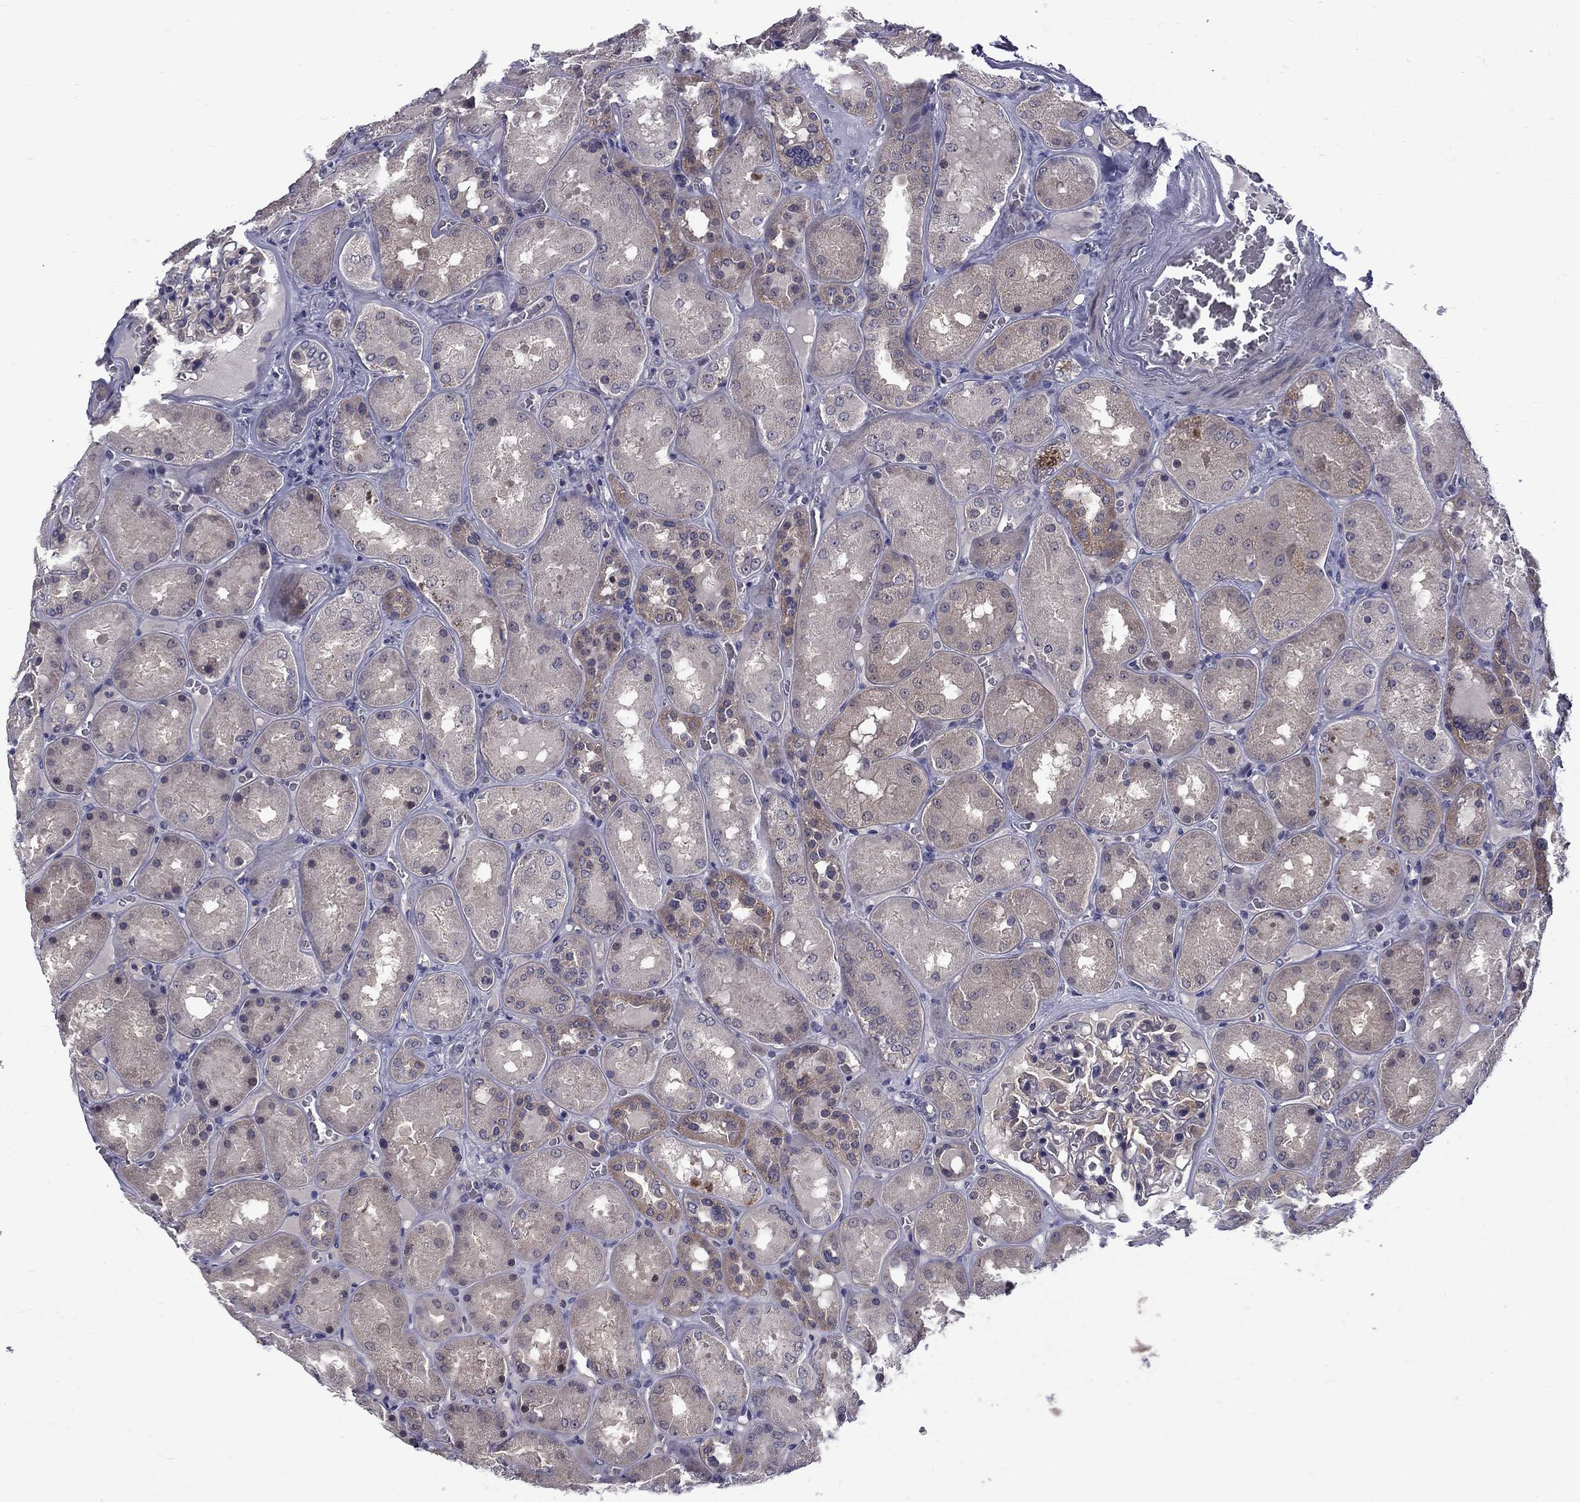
{"staining": {"intensity": "negative", "quantity": "none", "location": "none"}, "tissue": "kidney", "cell_type": "Cells in glomeruli", "image_type": "normal", "snomed": [{"axis": "morphology", "description": "Normal tissue, NOS"}, {"axis": "topography", "description": "Kidney"}], "caption": "Protein analysis of benign kidney exhibits no significant staining in cells in glomeruli. (DAB (3,3'-diaminobenzidine) immunohistochemistry (IHC) visualized using brightfield microscopy, high magnification).", "gene": "SNTA1", "patient": {"sex": "male", "age": 73}}